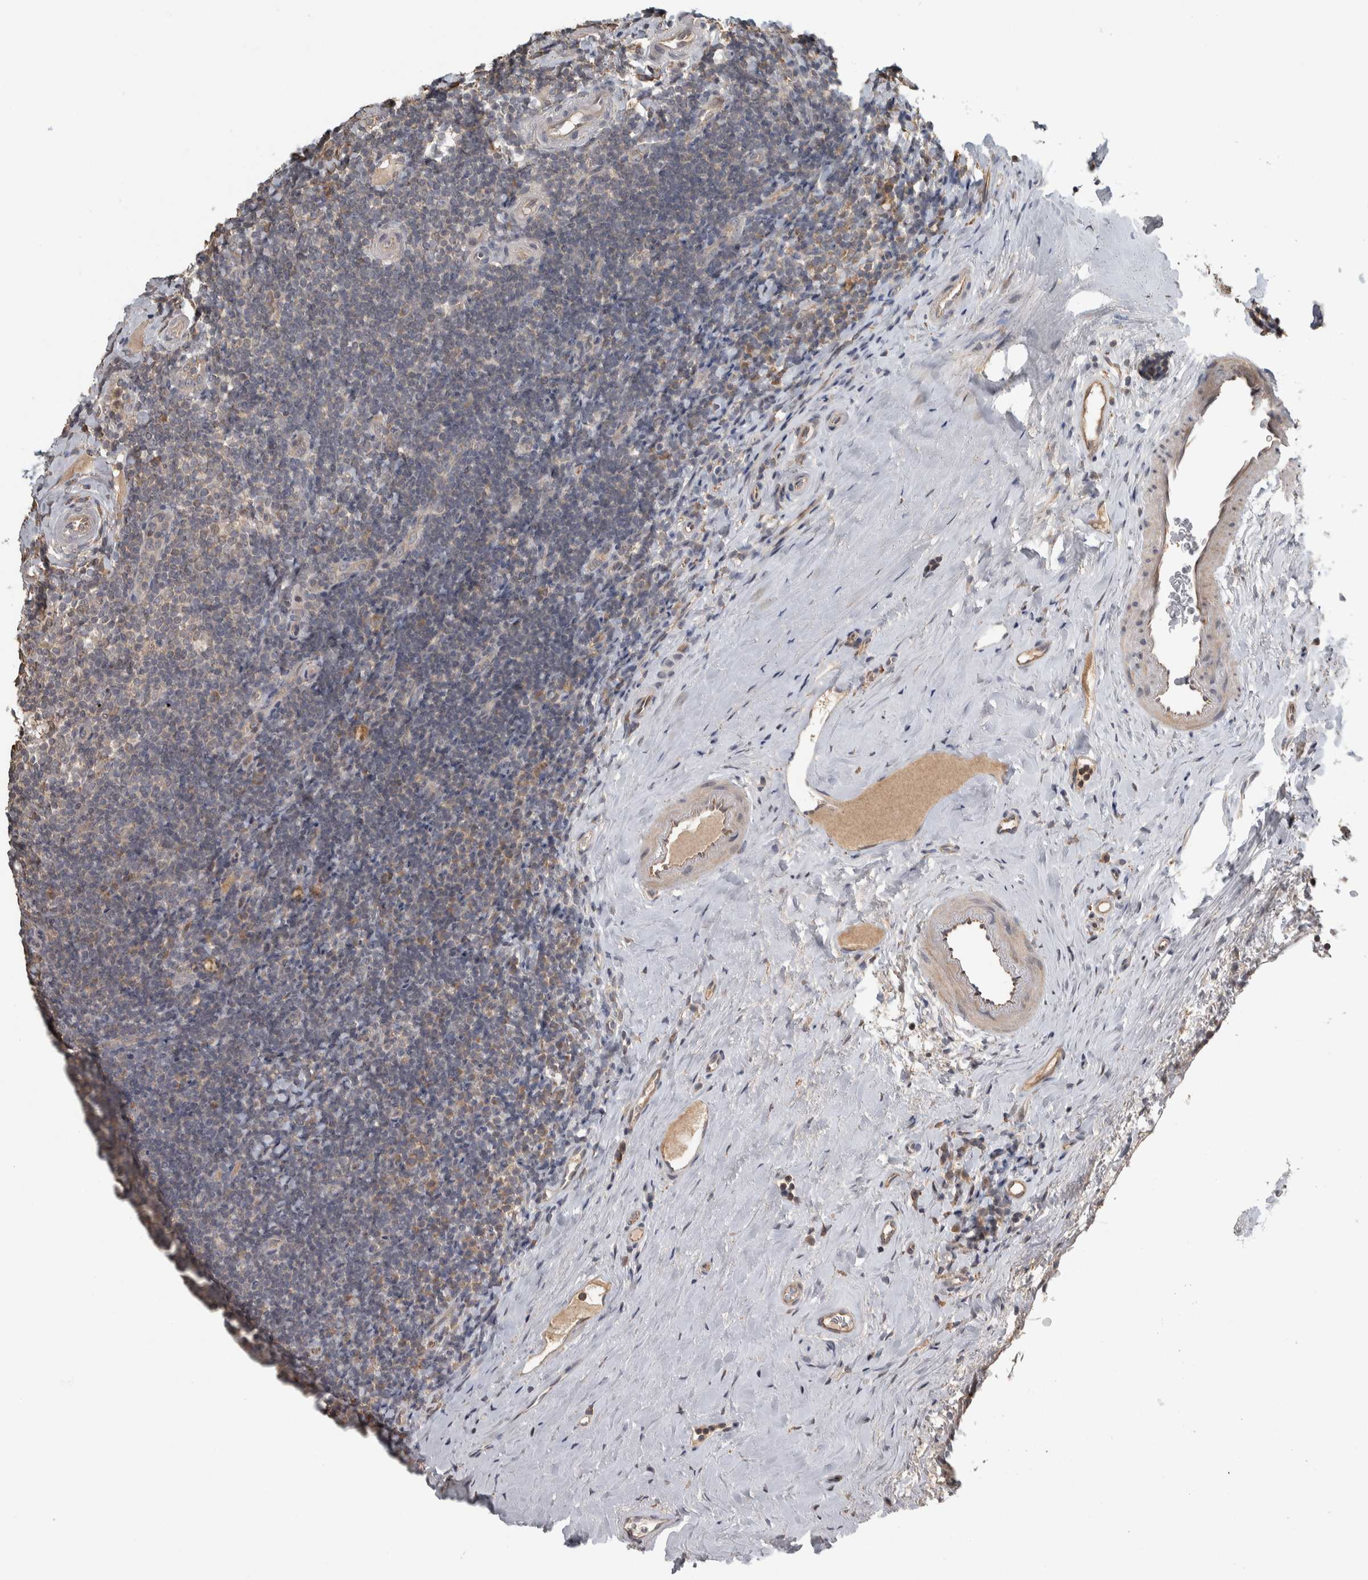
{"staining": {"intensity": "weak", "quantity": "<25%", "location": "cytoplasmic/membranous"}, "tissue": "tonsil", "cell_type": "Germinal center cells", "image_type": "normal", "snomed": [{"axis": "morphology", "description": "Normal tissue, NOS"}, {"axis": "topography", "description": "Tonsil"}], "caption": "Immunohistochemistry image of normal tonsil: tonsil stained with DAB (3,3'-diaminobenzidine) demonstrates no significant protein staining in germinal center cells.", "gene": "EIF3H", "patient": {"sex": "male", "age": 37}}